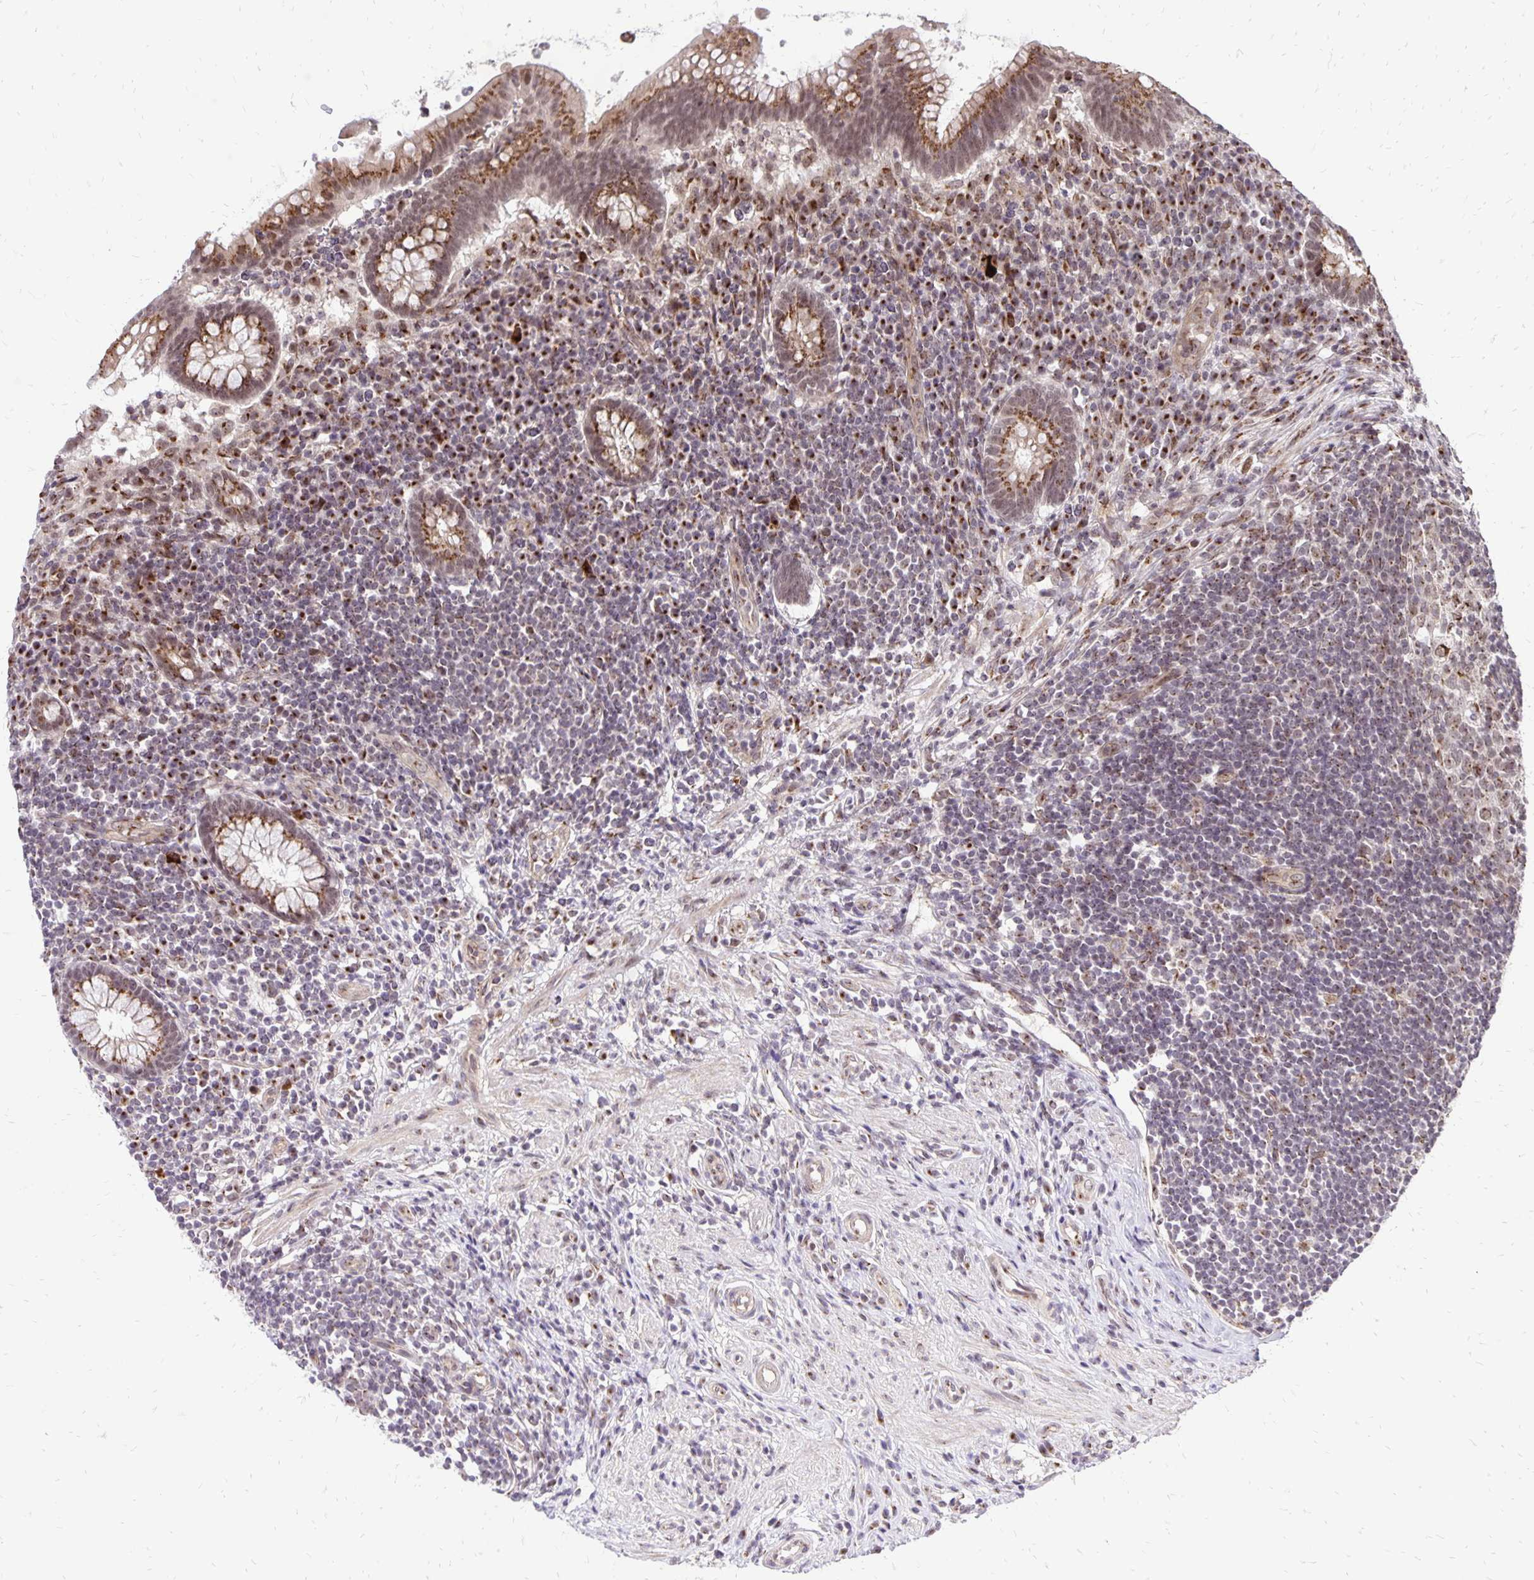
{"staining": {"intensity": "moderate", "quantity": ">75%", "location": "cytoplasmic/membranous,nuclear"}, "tissue": "appendix", "cell_type": "Glandular cells", "image_type": "normal", "snomed": [{"axis": "morphology", "description": "Normal tissue, NOS"}, {"axis": "topography", "description": "Appendix"}], "caption": "The image exhibits immunohistochemical staining of normal appendix. There is moderate cytoplasmic/membranous,nuclear expression is present in about >75% of glandular cells.", "gene": "GOLGA5", "patient": {"sex": "female", "age": 56}}